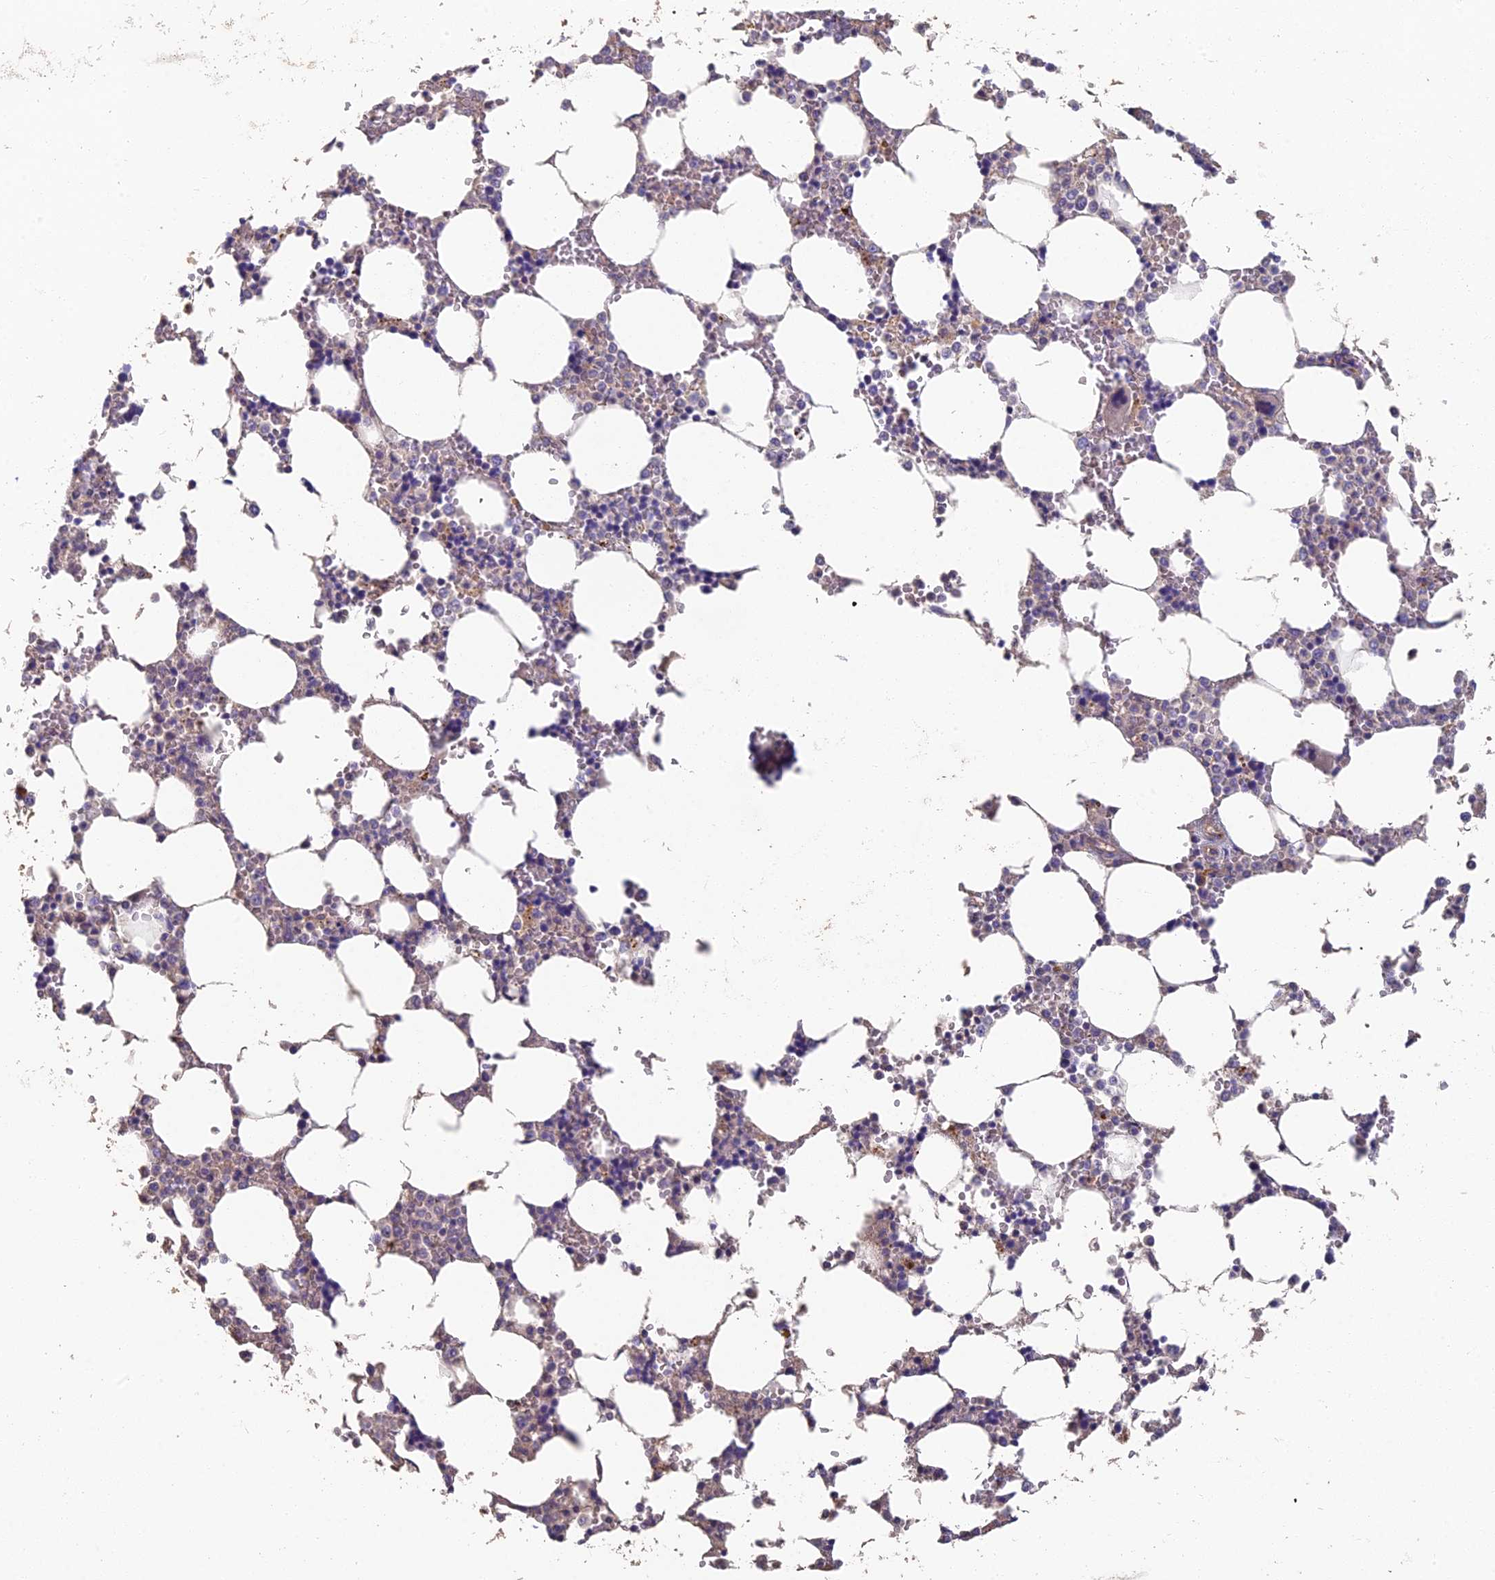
{"staining": {"intensity": "negative", "quantity": "none", "location": "none"}, "tissue": "bone marrow", "cell_type": "Hematopoietic cells", "image_type": "normal", "snomed": [{"axis": "morphology", "description": "Normal tissue, NOS"}, {"axis": "topography", "description": "Bone marrow"}], "caption": "There is no significant staining in hematopoietic cells of bone marrow. (DAB (3,3'-diaminobenzidine) IHC visualized using brightfield microscopy, high magnification).", "gene": "ADAMTS13", "patient": {"sex": "male", "age": 64}}